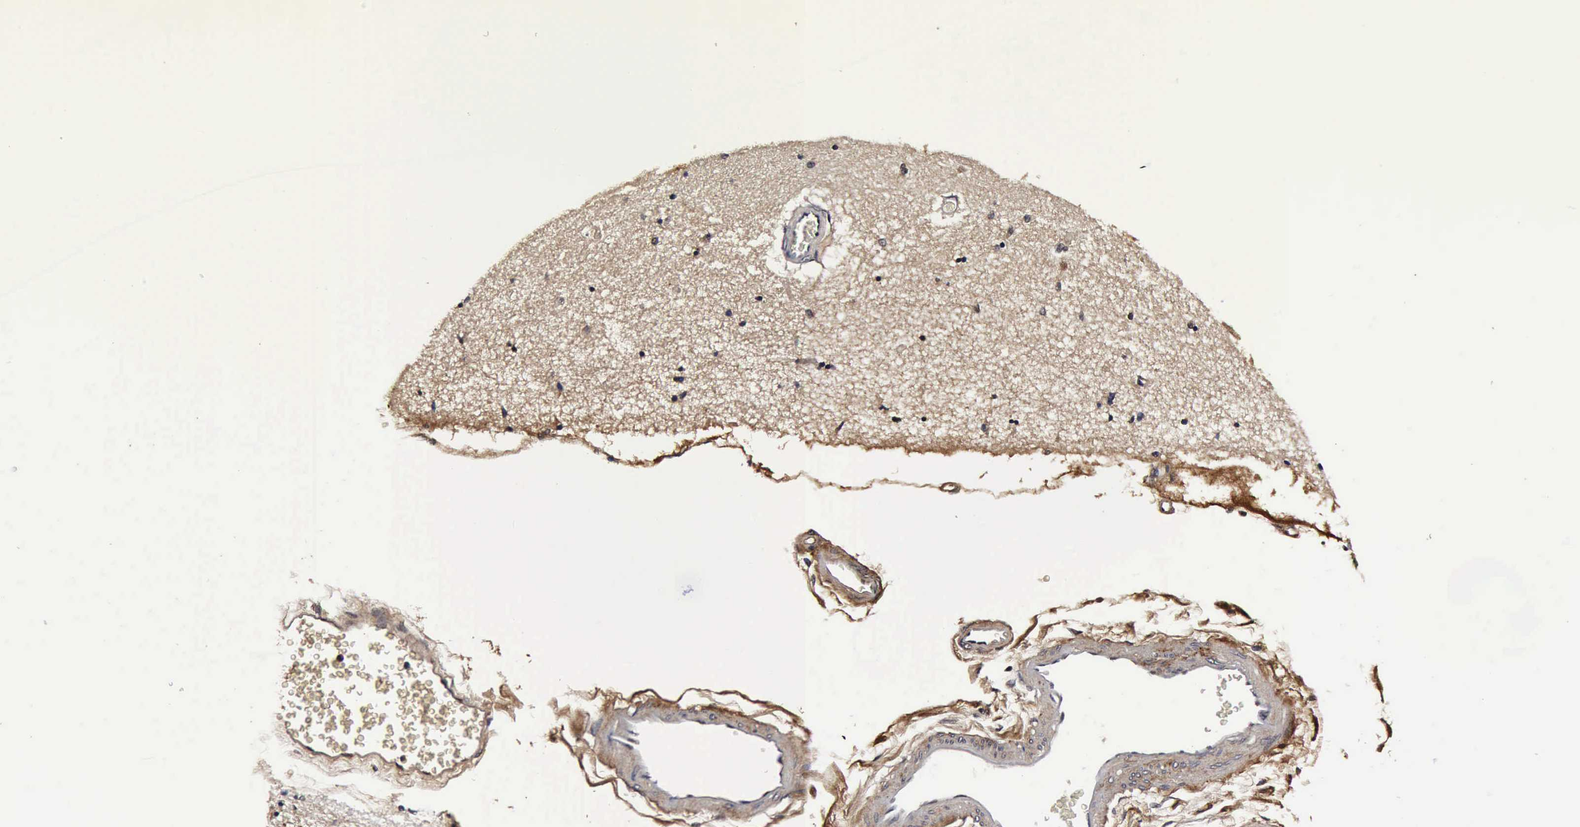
{"staining": {"intensity": "negative", "quantity": "none", "location": "none"}, "tissue": "hippocampus", "cell_type": "Glial cells", "image_type": "normal", "snomed": [{"axis": "morphology", "description": "Normal tissue, NOS"}, {"axis": "topography", "description": "Hippocampus"}], "caption": "An immunohistochemistry (IHC) micrograph of normal hippocampus is shown. There is no staining in glial cells of hippocampus.", "gene": "UBC", "patient": {"sex": "female", "age": 54}}